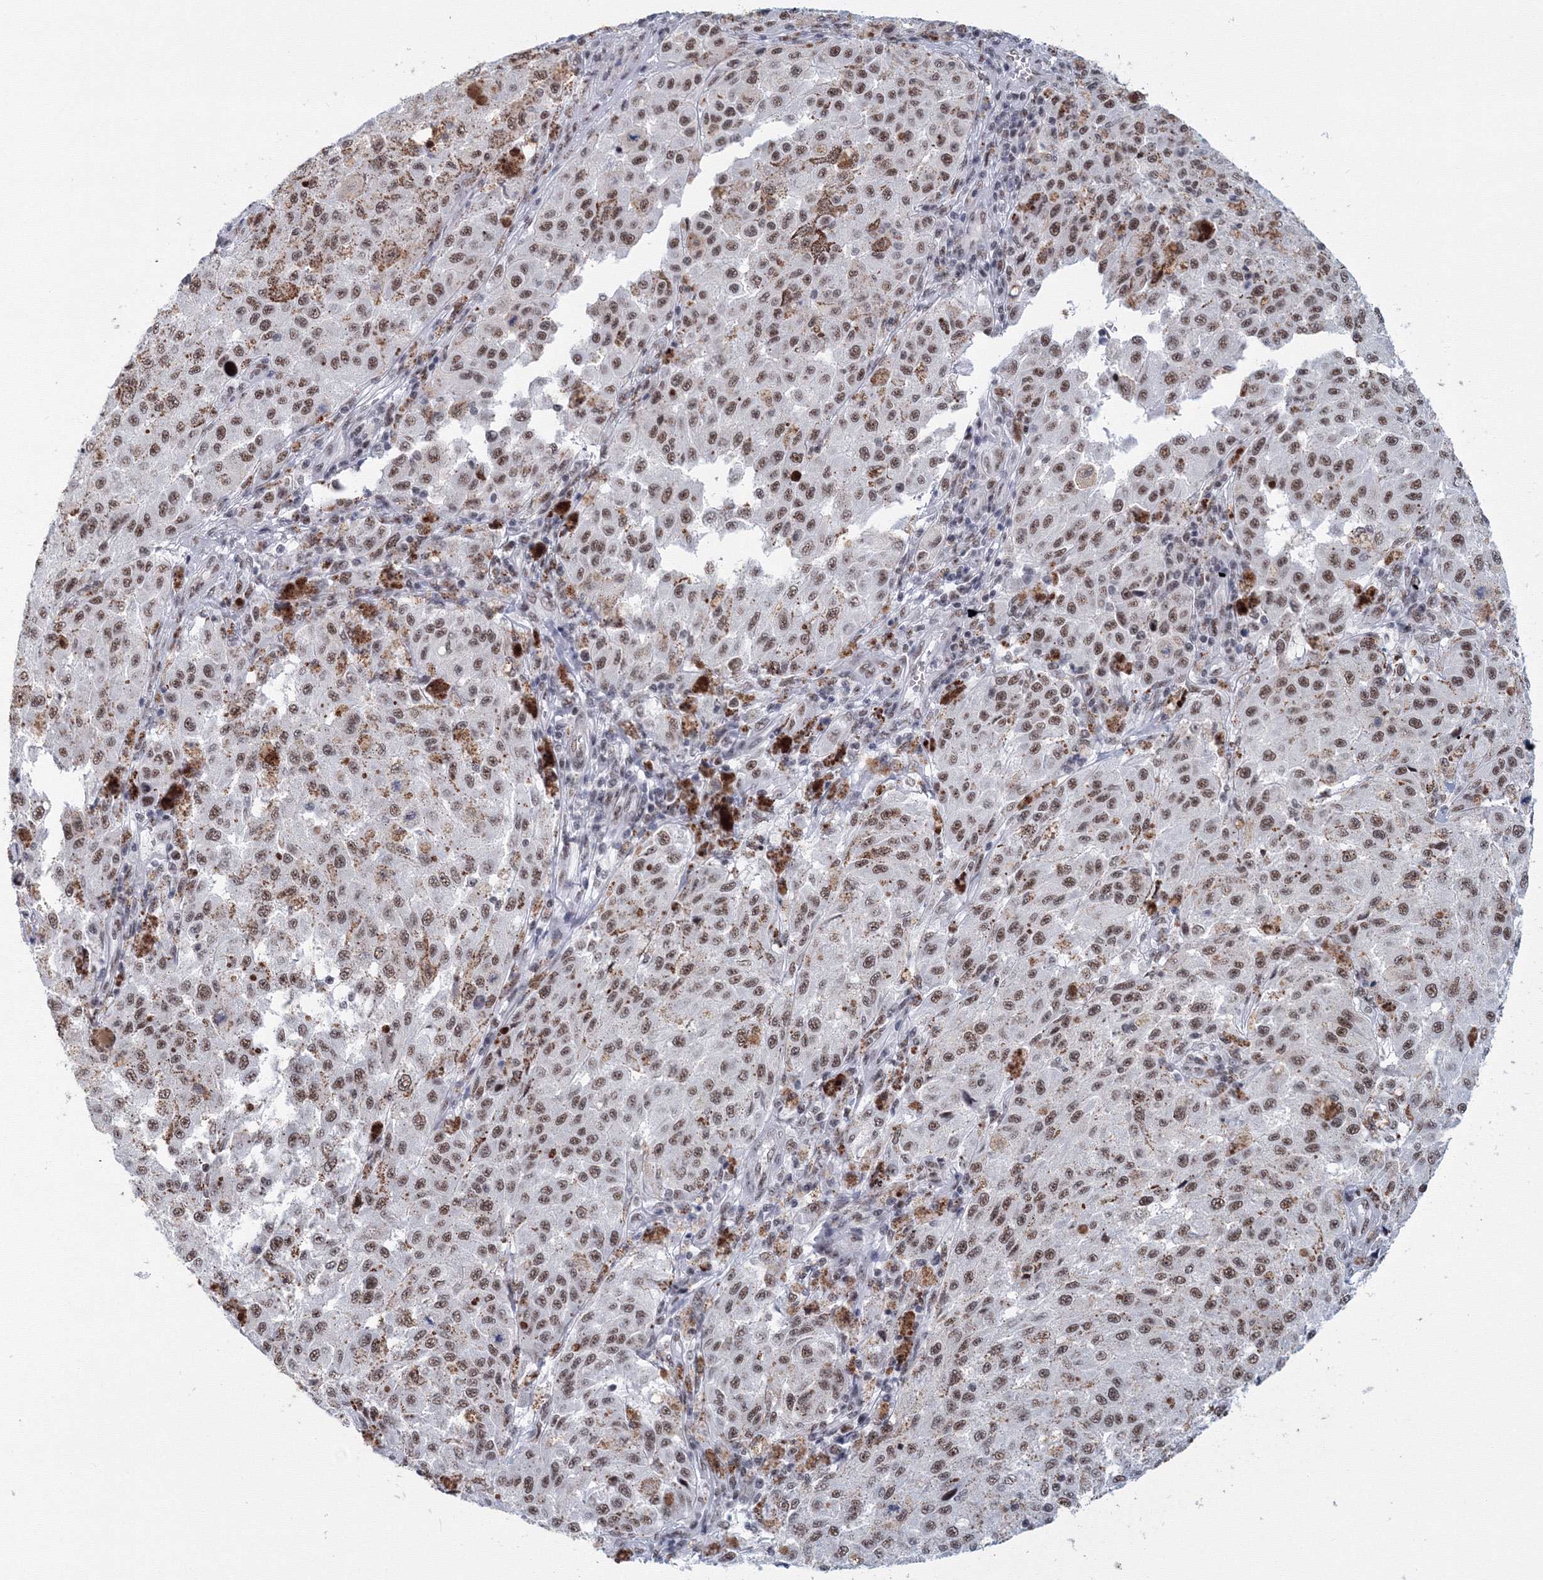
{"staining": {"intensity": "moderate", "quantity": ">75%", "location": "nuclear"}, "tissue": "melanoma", "cell_type": "Tumor cells", "image_type": "cancer", "snomed": [{"axis": "morphology", "description": "Malignant melanoma, NOS"}, {"axis": "topography", "description": "Skin"}], "caption": "Protein expression analysis of malignant melanoma shows moderate nuclear staining in approximately >75% of tumor cells.", "gene": "SF3B6", "patient": {"sex": "female", "age": 64}}